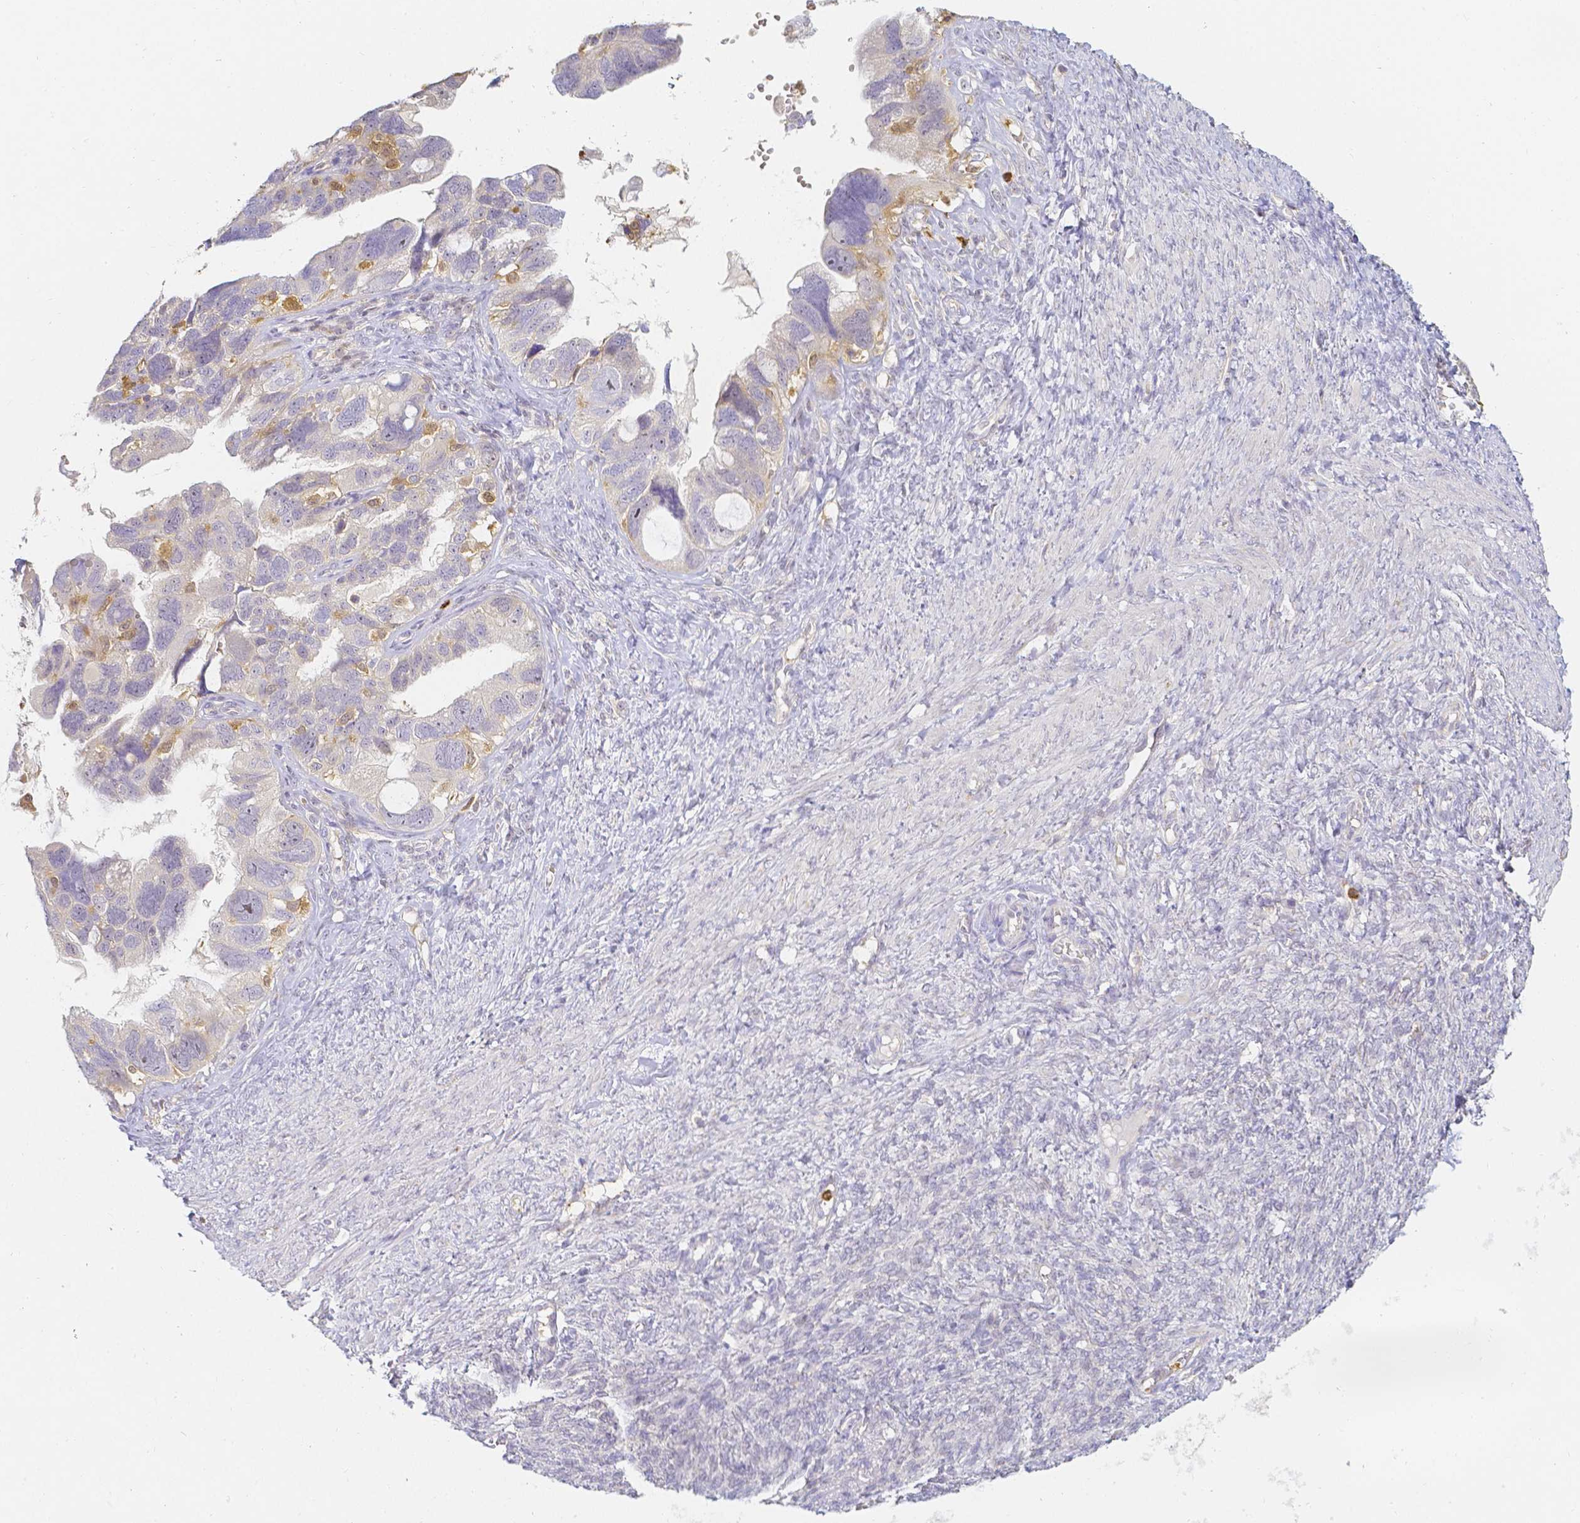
{"staining": {"intensity": "negative", "quantity": "none", "location": "none"}, "tissue": "ovarian cancer", "cell_type": "Tumor cells", "image_type": "cancer", "snomed": [{"axis": "morphology", "description": "Cystadenocarcinoma, serous, NOS"}, {"axis": "topography", "description": "Ovary"}], "caption": "Serous cystadenocarcinoma (ovarian) was stained to show a protein in brown. There is no significant positivity in tumor cells.", "gene": "KCNH1", "patient": {"sex": "female", "age": 60}}